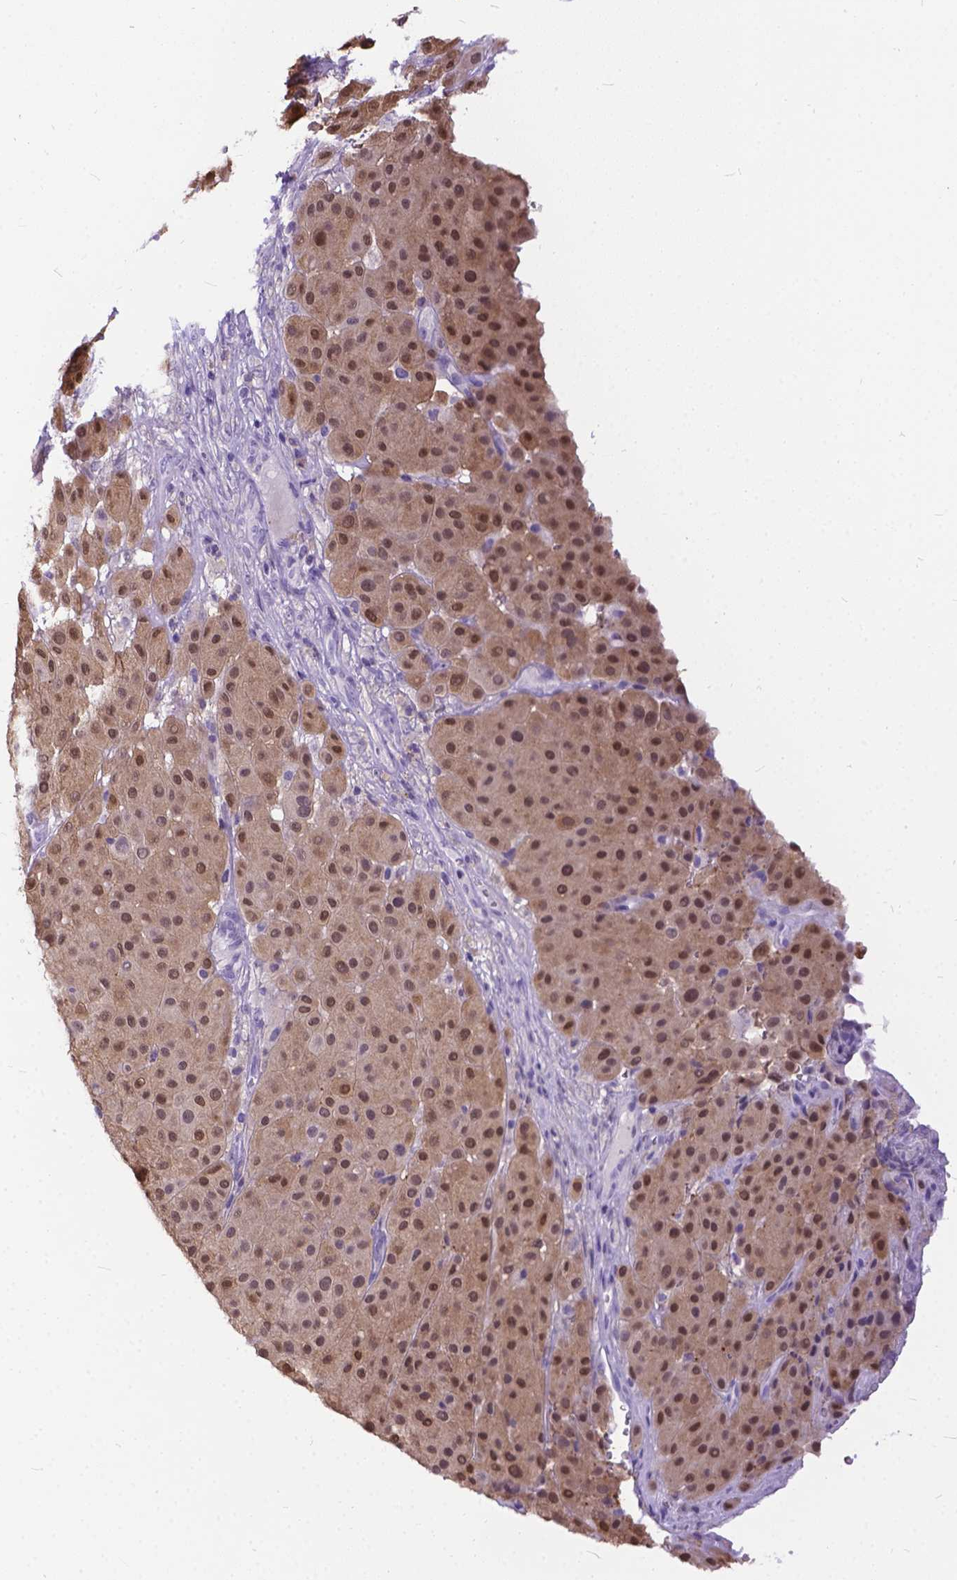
{"staining": {"intensity": "moderate", "quantity": "25%-75%", "location": "cytoplasmic/membranous,nuclear"}, "tissue": "melanoma", "cell_type": "Tumor cells", "image_type": "cancer", "snomed": [{"axis": "morphology", "description": "Malignant melanoma, Metastatic site"}, {"axis": "topography", "description": "Smooth muscle"}], "caption": "Immunohistochemical staining of human melanoma displays moderate cytoplasmic/membranous and nuclear protein expression in approximately 25%-75% of tumor cells.", "gene": "TMEM169", "patient": {"sex": "male", "age": 41}}